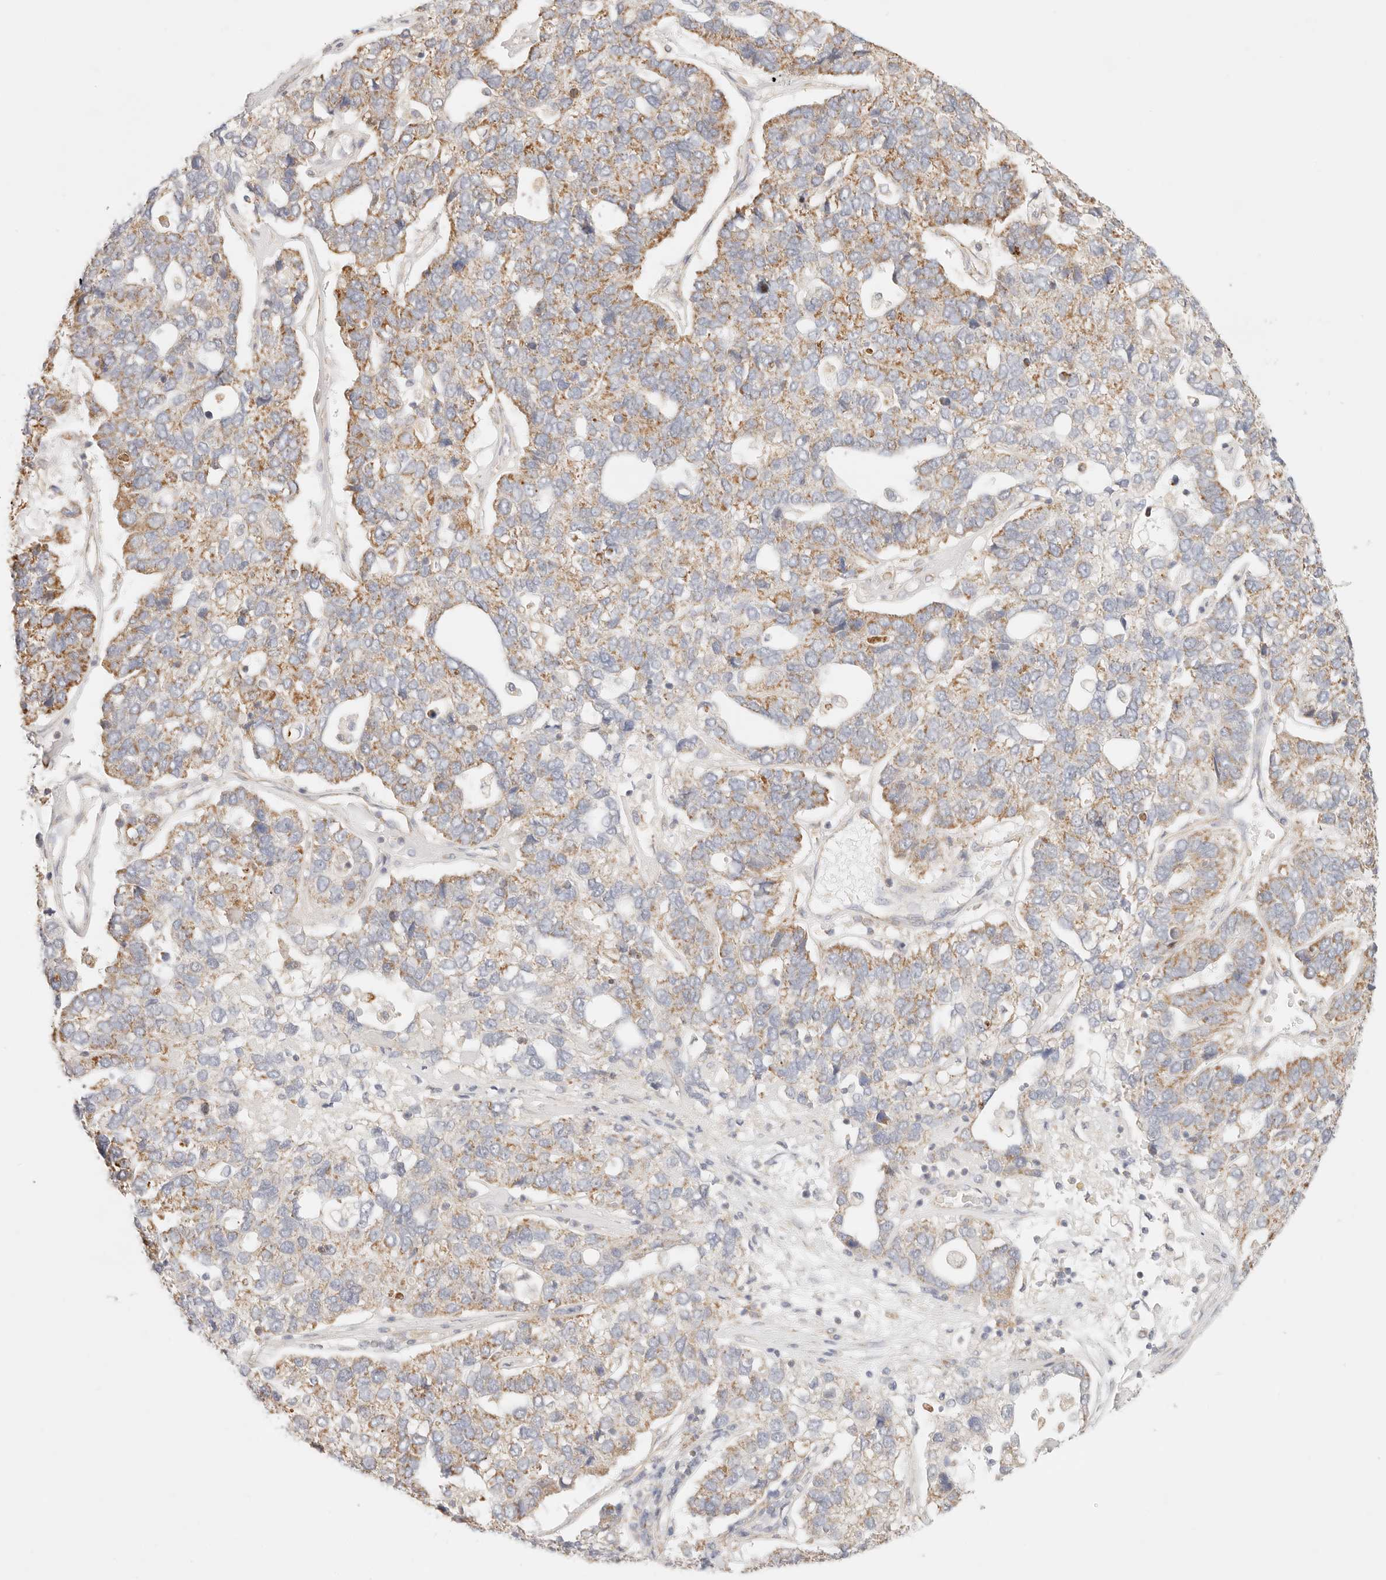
{"staining": {"intensity": "moderate", "quantity": ">75%", "location": "cytoplasmic/membranous"}, "tissue": "pancreatic cancer", "cell_type": "Tumor cells", "image_type": "cancer", "snomed": [{"axis": "morphology", "description": "Adenocarcinoma, NOS"}, {"axis": "topography", "description": "Pancreas"}], "caption": "A medium amount of moderate cytoplasmic/membranous positivity is appreciated in about >75% of tumor cells in pancreatic cancer (adenocarcinoma) tissue.", "gene": "ZC3H11A", "patient": {"sex": "female", "age": 61}}